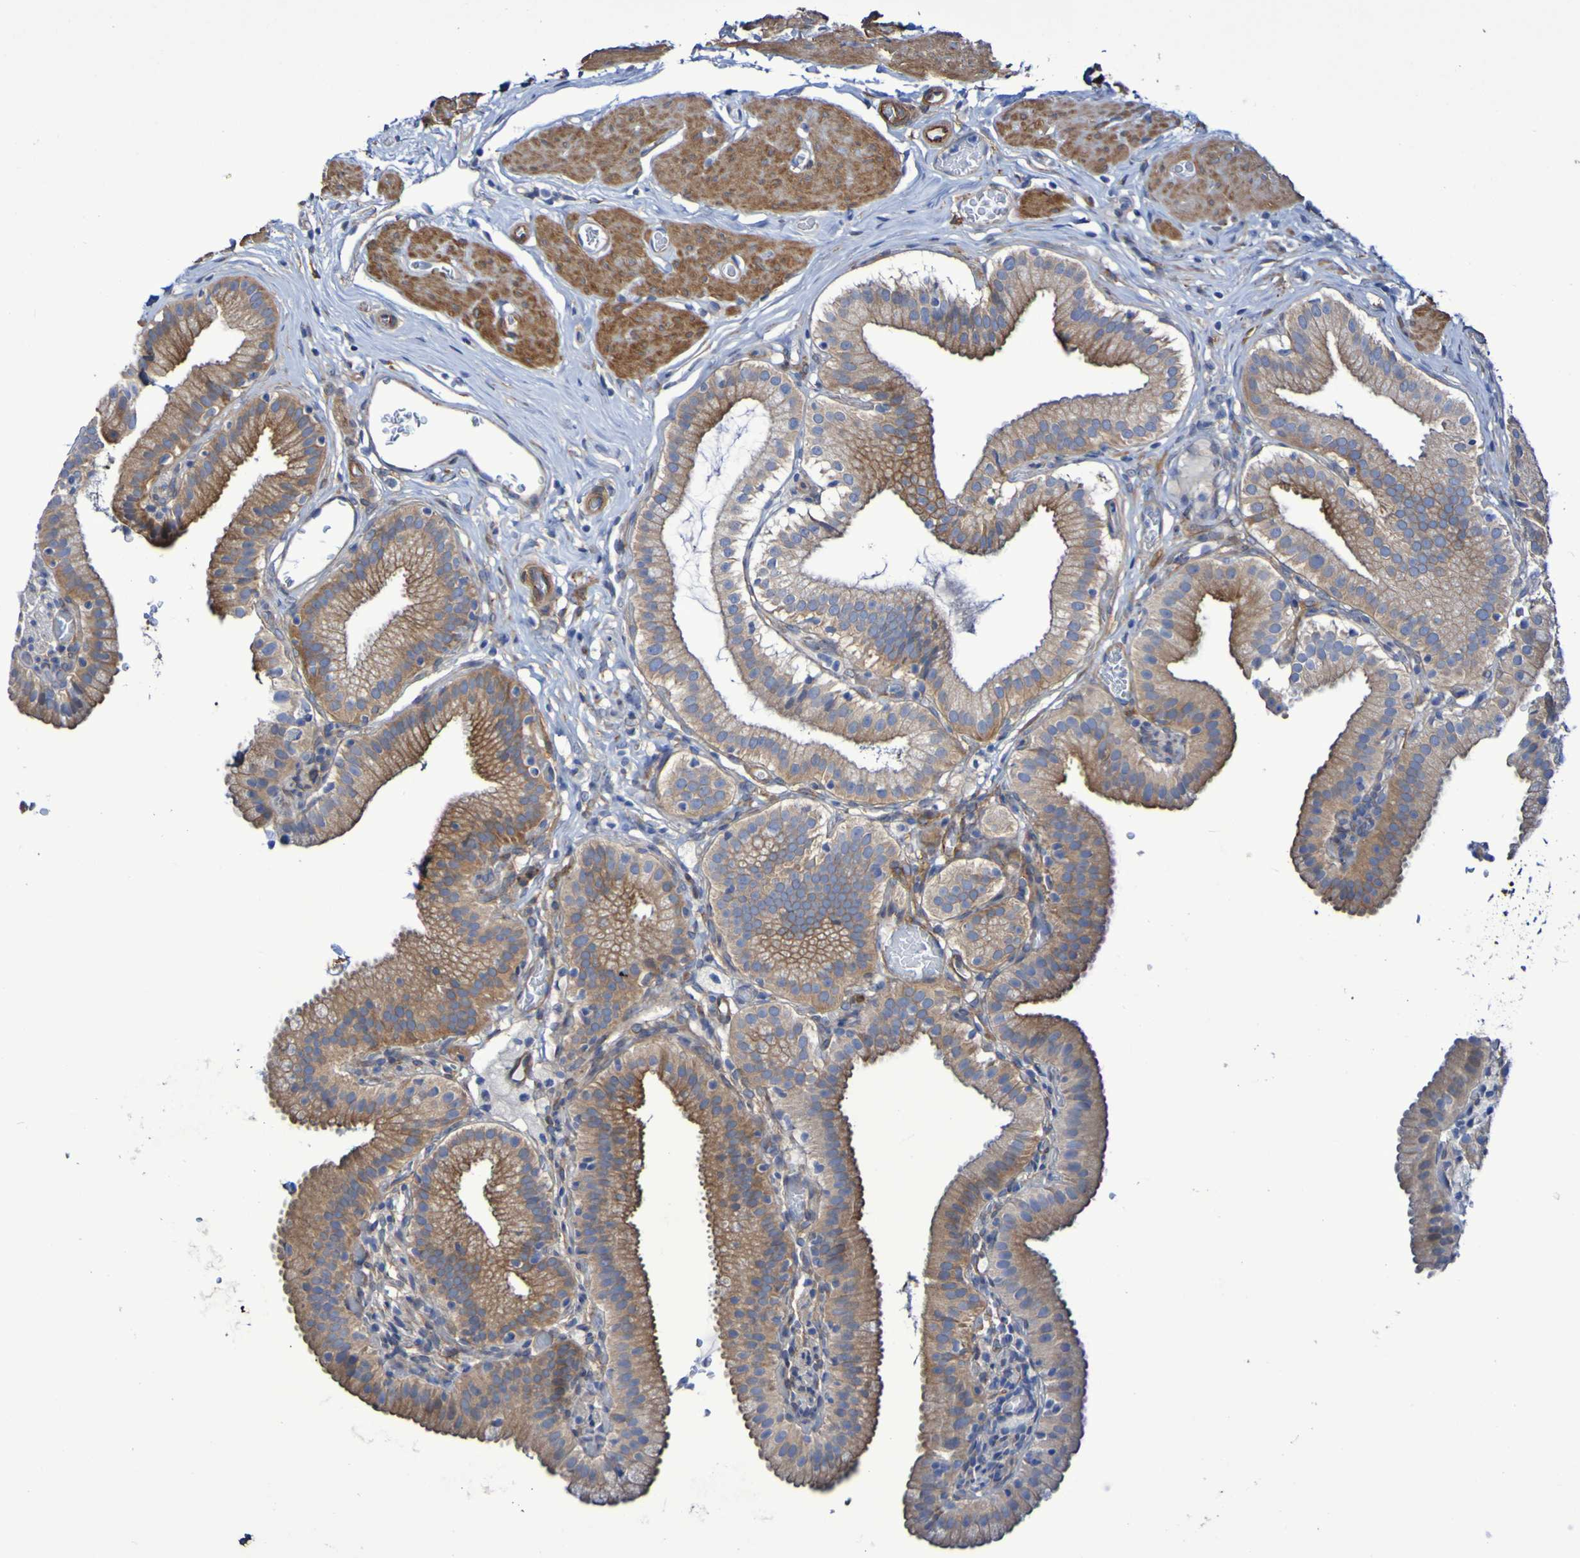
{"staining": {"intensity": "moderate", "quantity": ">75%", "location": "cytoplasmic/membranous"}, "tissue": "gallbladder", "cell_type": "Glandular cells", "image_type": "normal", "snomed": [{"axis": "morphology", "description": "Normal tissue, NOS"}, {"axis": "topography", "description": "Gallbladder"}], "caption": "Immunohistochemistry (IHC) histopathology image of unremarkable gallbladder: gallbladder stained using IHC reveals medium levels of moderate protein expression localized specifically in the cytoplasmic/membranous of glandular cells, appearing as a cytoplasmic/membranous brown color.", "gene": "LPP", "patient": {"sex": "male", "age": 54}}